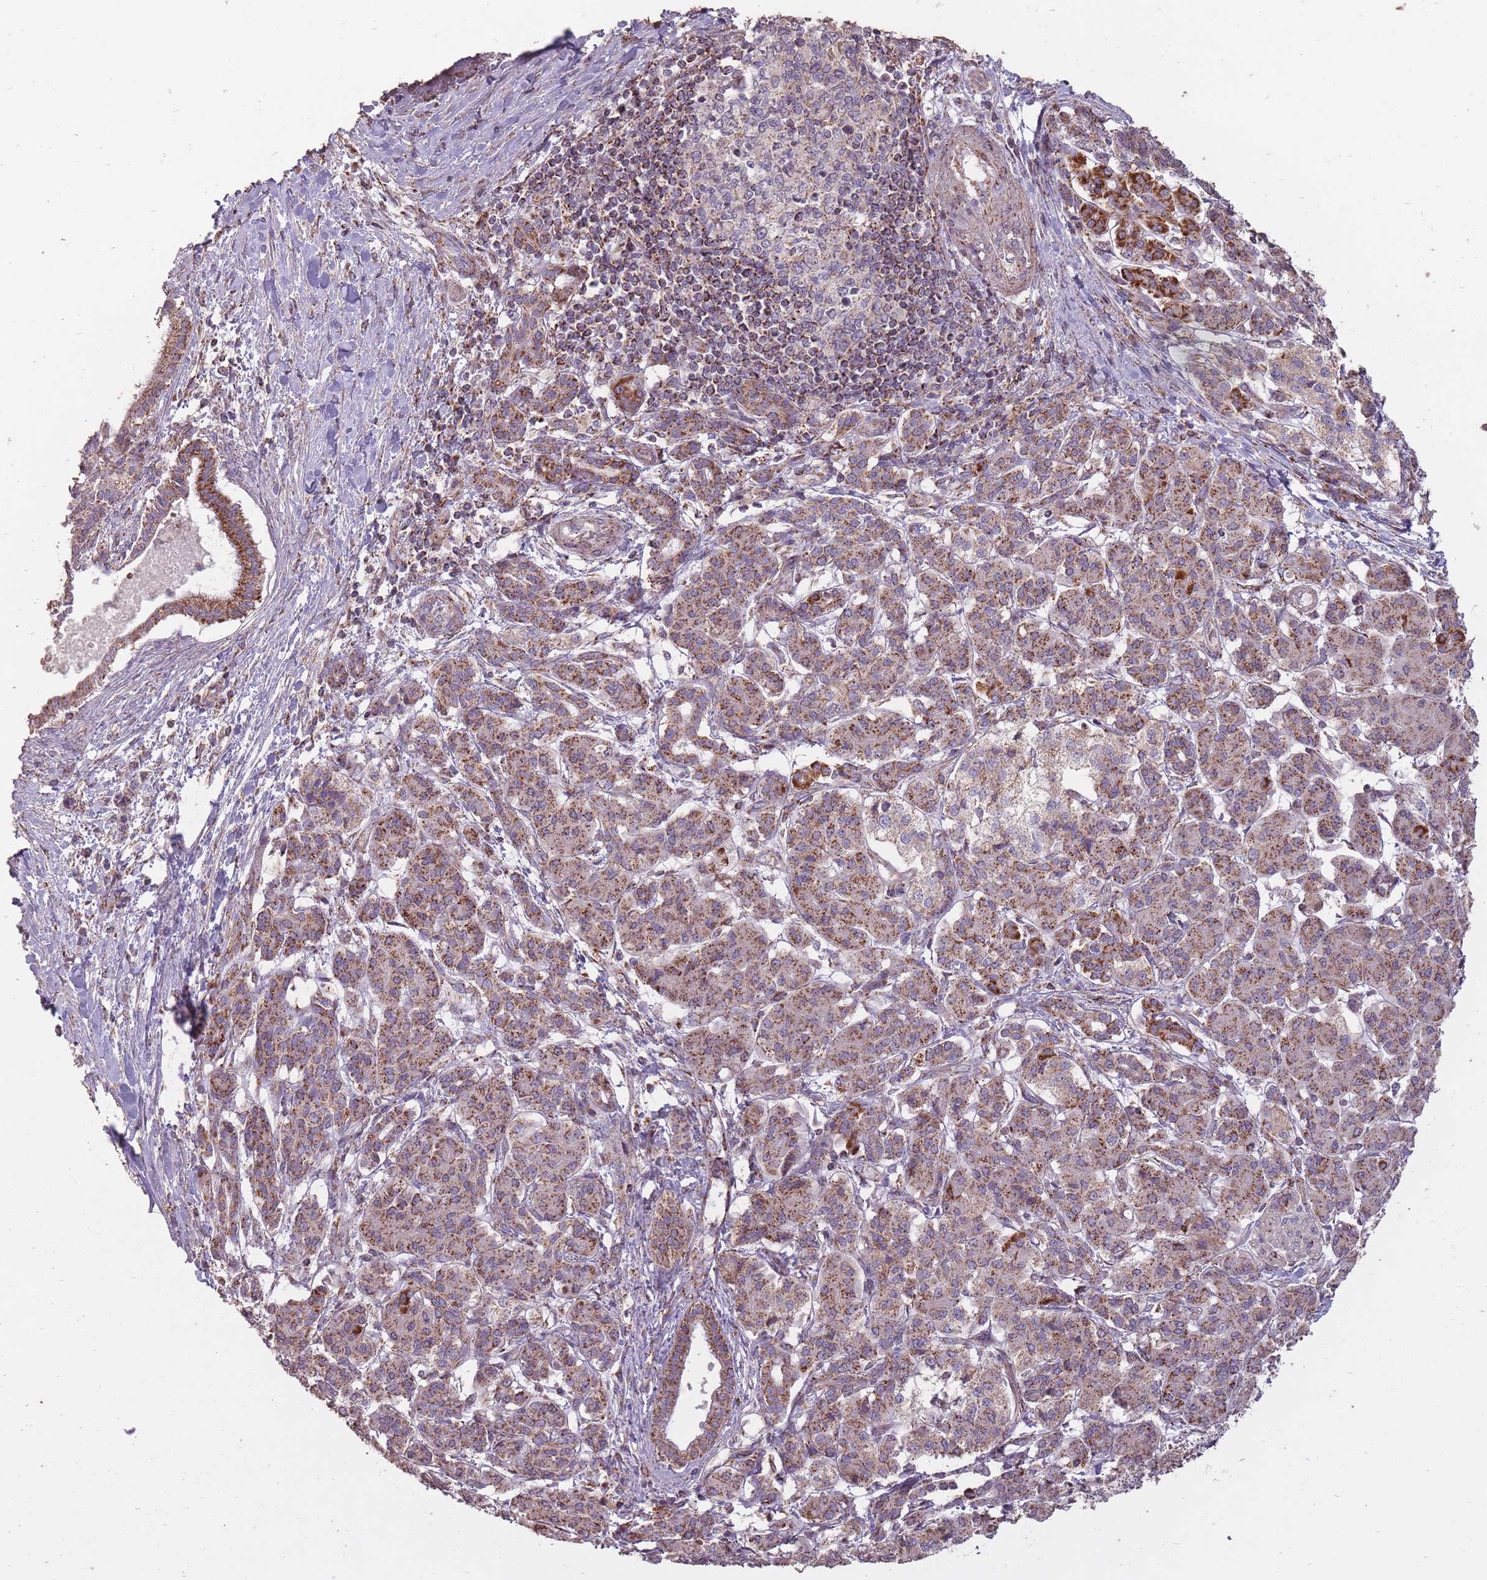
{"staining": {"intensity": "strong", "quantity": ">75%", "location": "cytoplasmic/membranous"}, "tissue": "pancreatic cancer", "cell_type": "Tumor cells", "image_type": "cancer", "snomed": [{"axis": "morphology", "description": "Adenocarcinoma, NOS"}, {"axis": "topography", "description": "Pancreas"}], "caption": "Pancreatic cancer was stained to show a protein in brown. There is high levels of strong cytoplasmic/membranous expression in about >75% of tumor cells.", "gene": "CNOT8", "patient": {"sex": "male", "age": 58}}